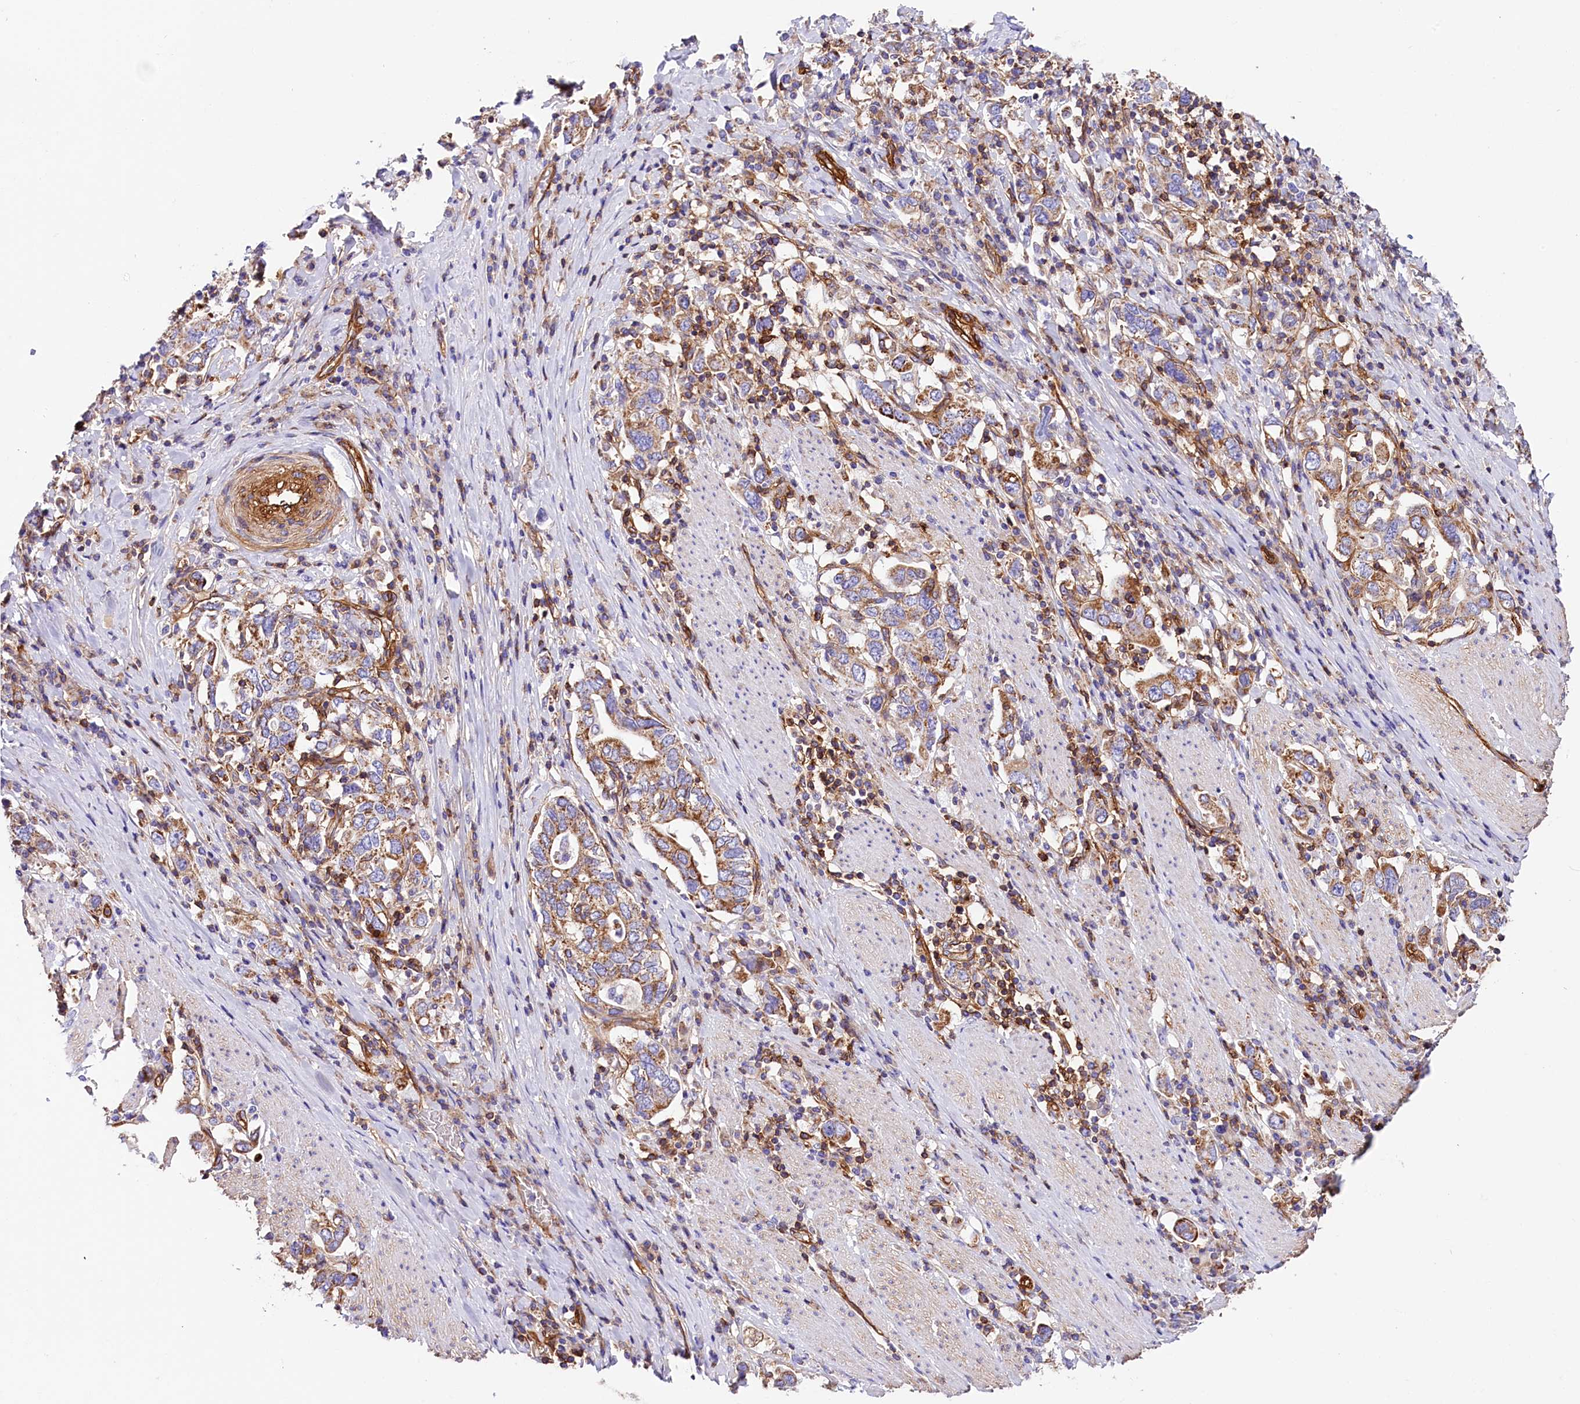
{"staining": {"intensity": "moderate", "quantity": "25%-75%", "location": "cytoplasmic/membranous"}, "tissue": "stomach cancer", "cell_type": "Tumor cells", "image_type": "cancer", "snomed": [{"axis": "morphology", "description": "Adenocarcinoma, NOS"}, {"axis": "topography", "description": "Stomach, upper"}, {"axis": "topography", "description": "Stomach"}], "caption": "Stomach adenocarcinoma was stained to show a protein in brown. There is medium levels of moderate cytoplasmic/membranous staining in approximately 25%-75% of tumor cells. The protein of interest is stained brown, and the nuclei are stained in blue (DAB (3,3'-diaminobenzidine) IHC with brightfield microscopy, high magnification).", "gene": "ATP2B4", "patient": {"sex": "male", "age": 62}}